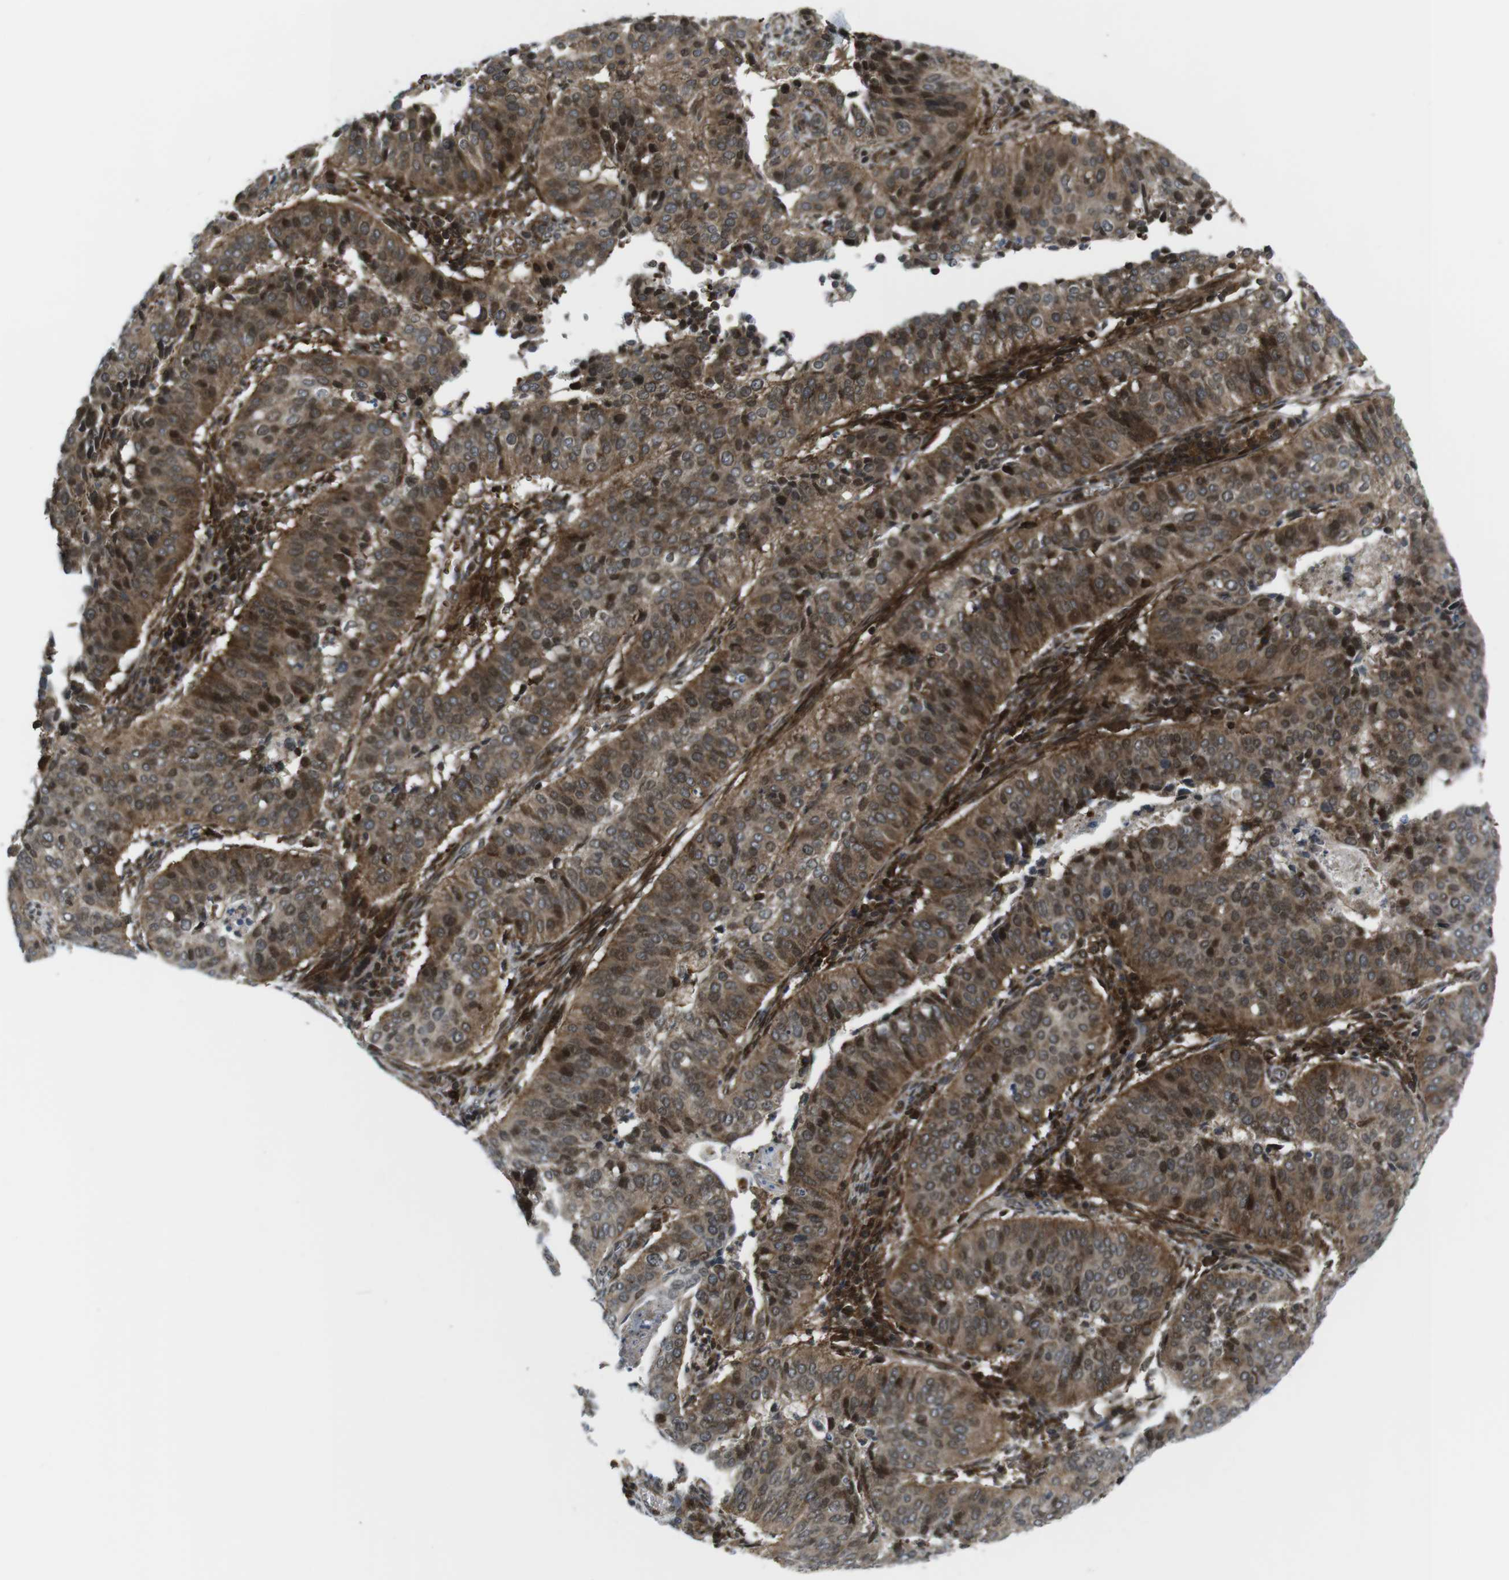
{"staining": {"intensity": "moderate", "quantity": "25%-75%", "location": "cytoplasmic/membranous,nuclear"}, "tissue": "cervical cancer", "cell_type": "Tumor cells", "image_type": "cancer", "snomed": [{"axis": "morphology", "description": "Normal tissue, NOS"}, {"axis": "morphology", "description": "Squamous cell carcinoma, NOS"}, {"axis": "topography", "description": "Cervix"}], "caption": "Moderate cytoplasmic/membranous and nuclear staining is seen in about 25%-75% of tumor cells in squamous cell carcinoma (cervical). (brown staining indicates protein expression, while blue staining denotes nuclei).", "gene": "CUL7", "patient": {"sex": "female", "age": 39}}